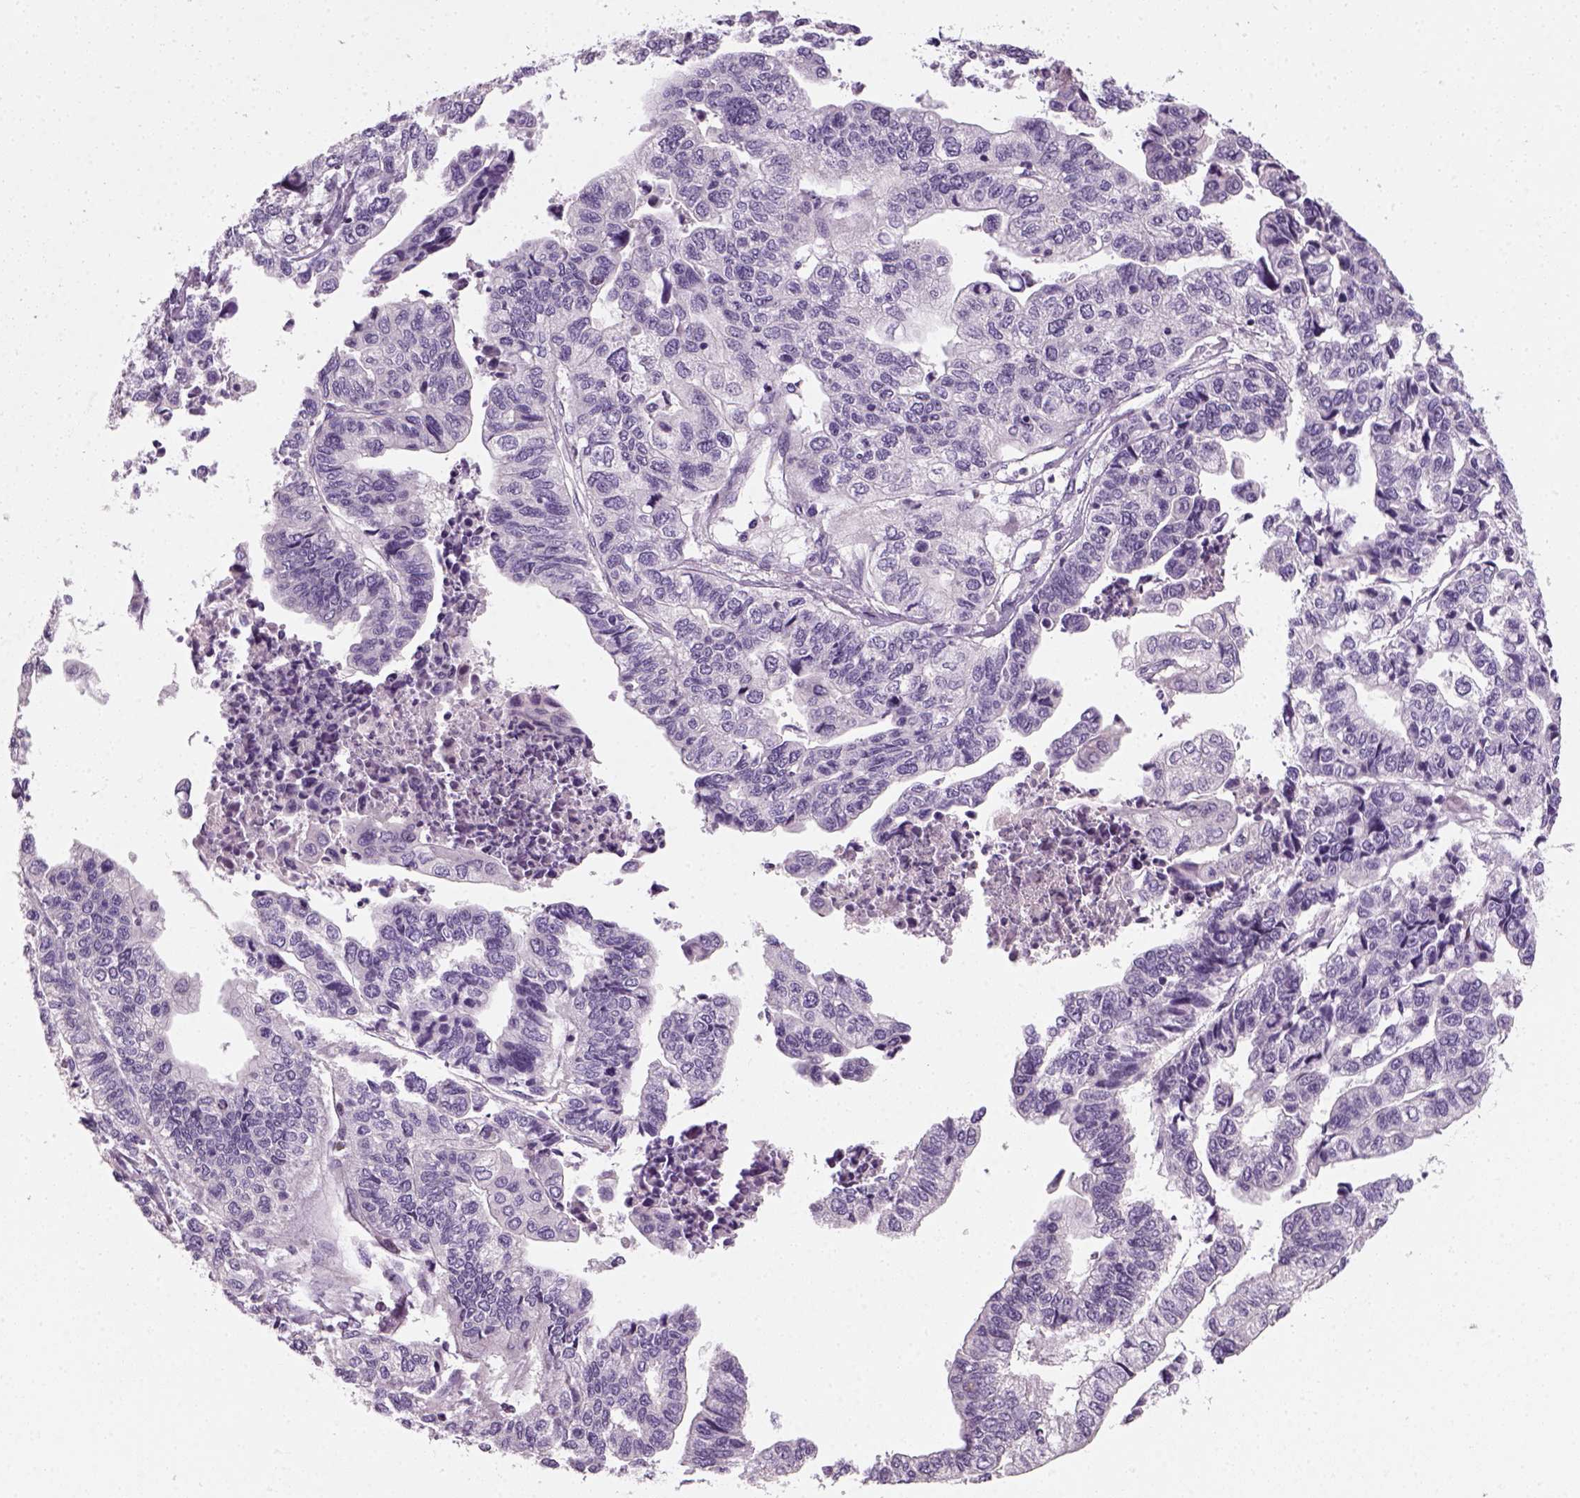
{"staining": {"intensity": "negative", "quantity": "none", "location": "none"}, "tissue": "stomach cancer", "cell_type": "Tumor cells", "image_type": "cancer", "snomed": [{"axis": "morphology", "description": "Adenocarcinoma, NOS"}, {"axis": "topography", "description": "Stomach, upper"}], "caption": "Human stomach adenocarcinoma stained for a protein using IHC demonstrates no positivity in tumor cells.", "gene": "ELOVL3", "patient": {"sex": "female", "age": 67}}